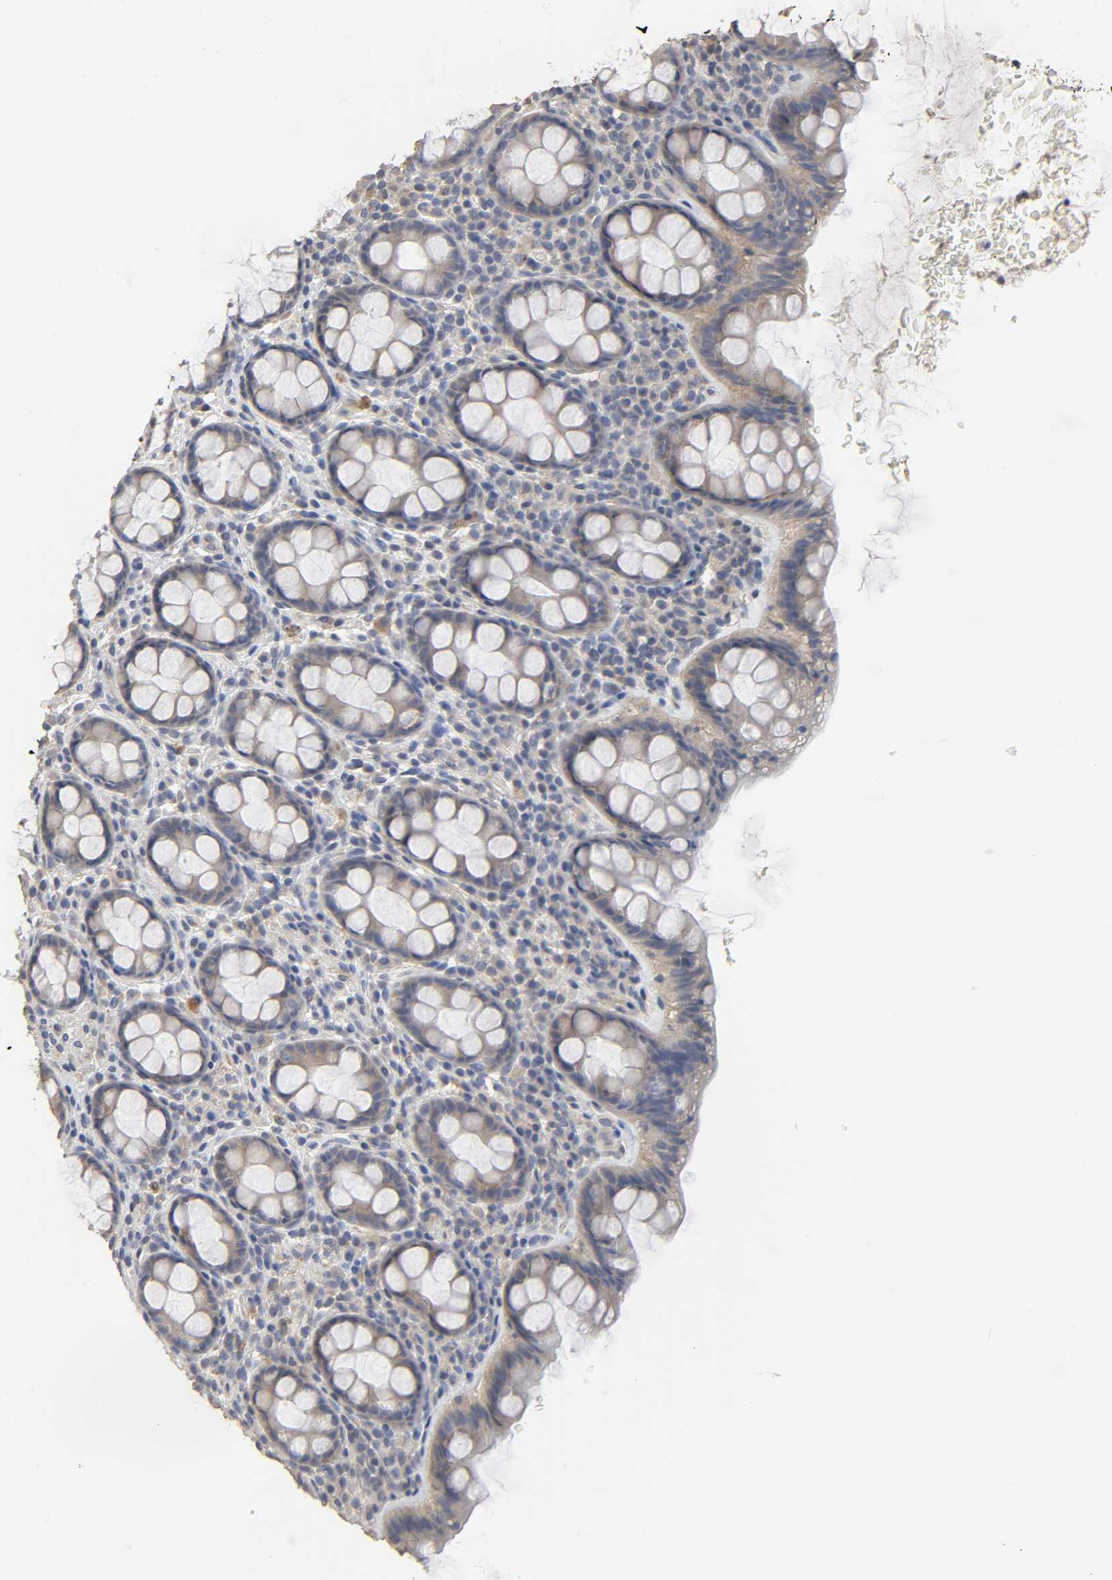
{"staining": {"intensity": "weak", "quantity": "25%-75%", "location": "cytoplasmic/membranous"}, "tissue": "rectum", "cell_type": "Glandular cells", "image_type": "normal", "snomed": [{"axis": "morphology", "description": "Normal tissue, NOS"}, {"axis": "topography", "description": "Rectum"}], "caption": "Rectum was stained to show a protein in brown. There is low levels of weak cytoplasmic/membranous positivity in approximately 25%-75% of glandular cells.", "gene": "SLC10A2", "patient": {"sex": "male", "age": 92}}